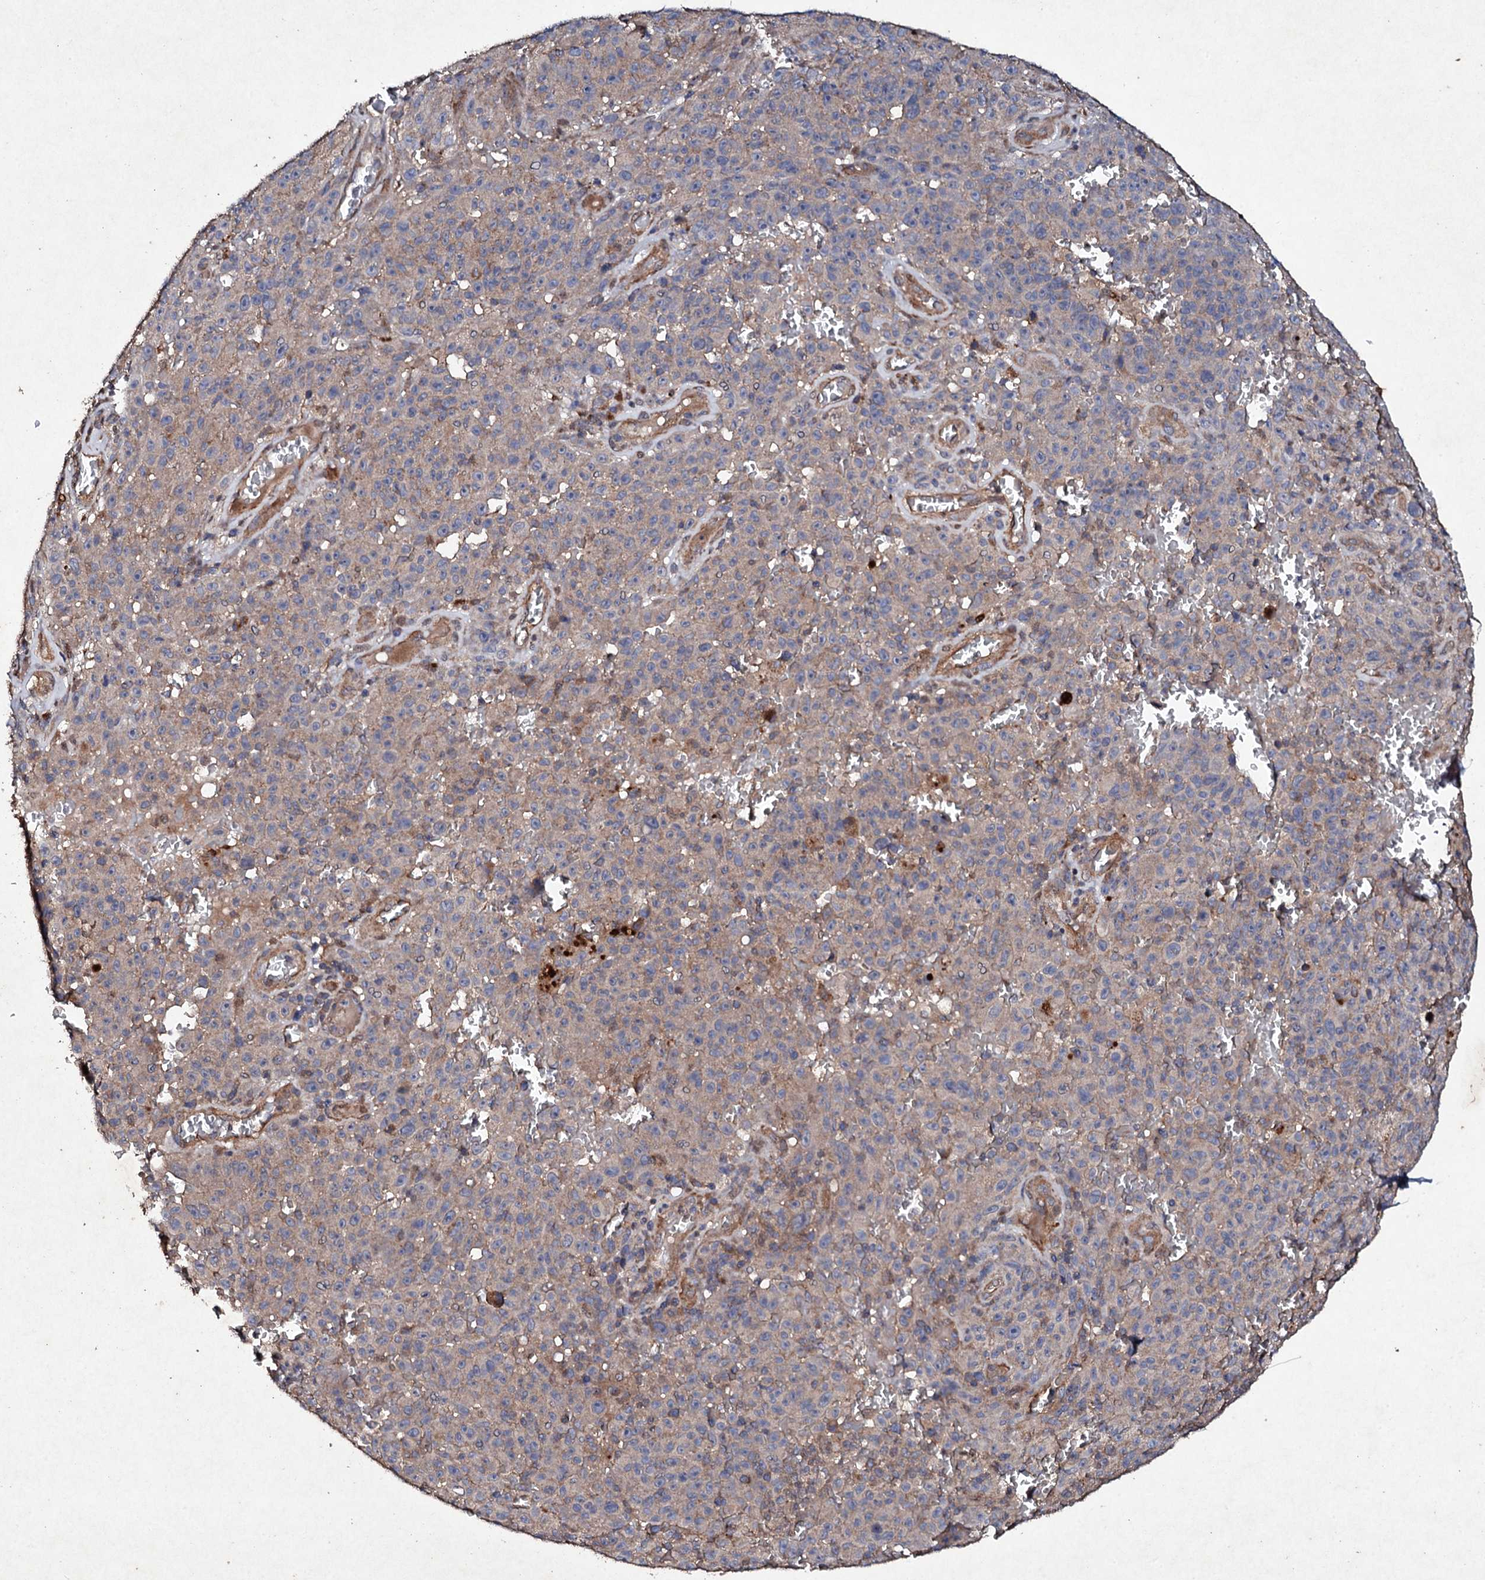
{"staining": {"intensity": "weak", "quantity": "25%-75%", "location": "cytoplasmic/membranous"}, "tissue": "melanoma", "cell_type": "Tumor cells", "image_type": "cancer", "snomed": [{"axis": "morphology", "description": "Malignant melanoma, NOS"}, {"axis": "topography", "description": "Skin"}], "caption": "This histopathology image exhibits immunohistochemistry (IHC) staining of human melanoma, with low weak cytoplasmic/membranous positivity in about 25%-75% of tumor cells.", "gene": "MOCOS", "patient": {"sex": "female", "age": 82}}